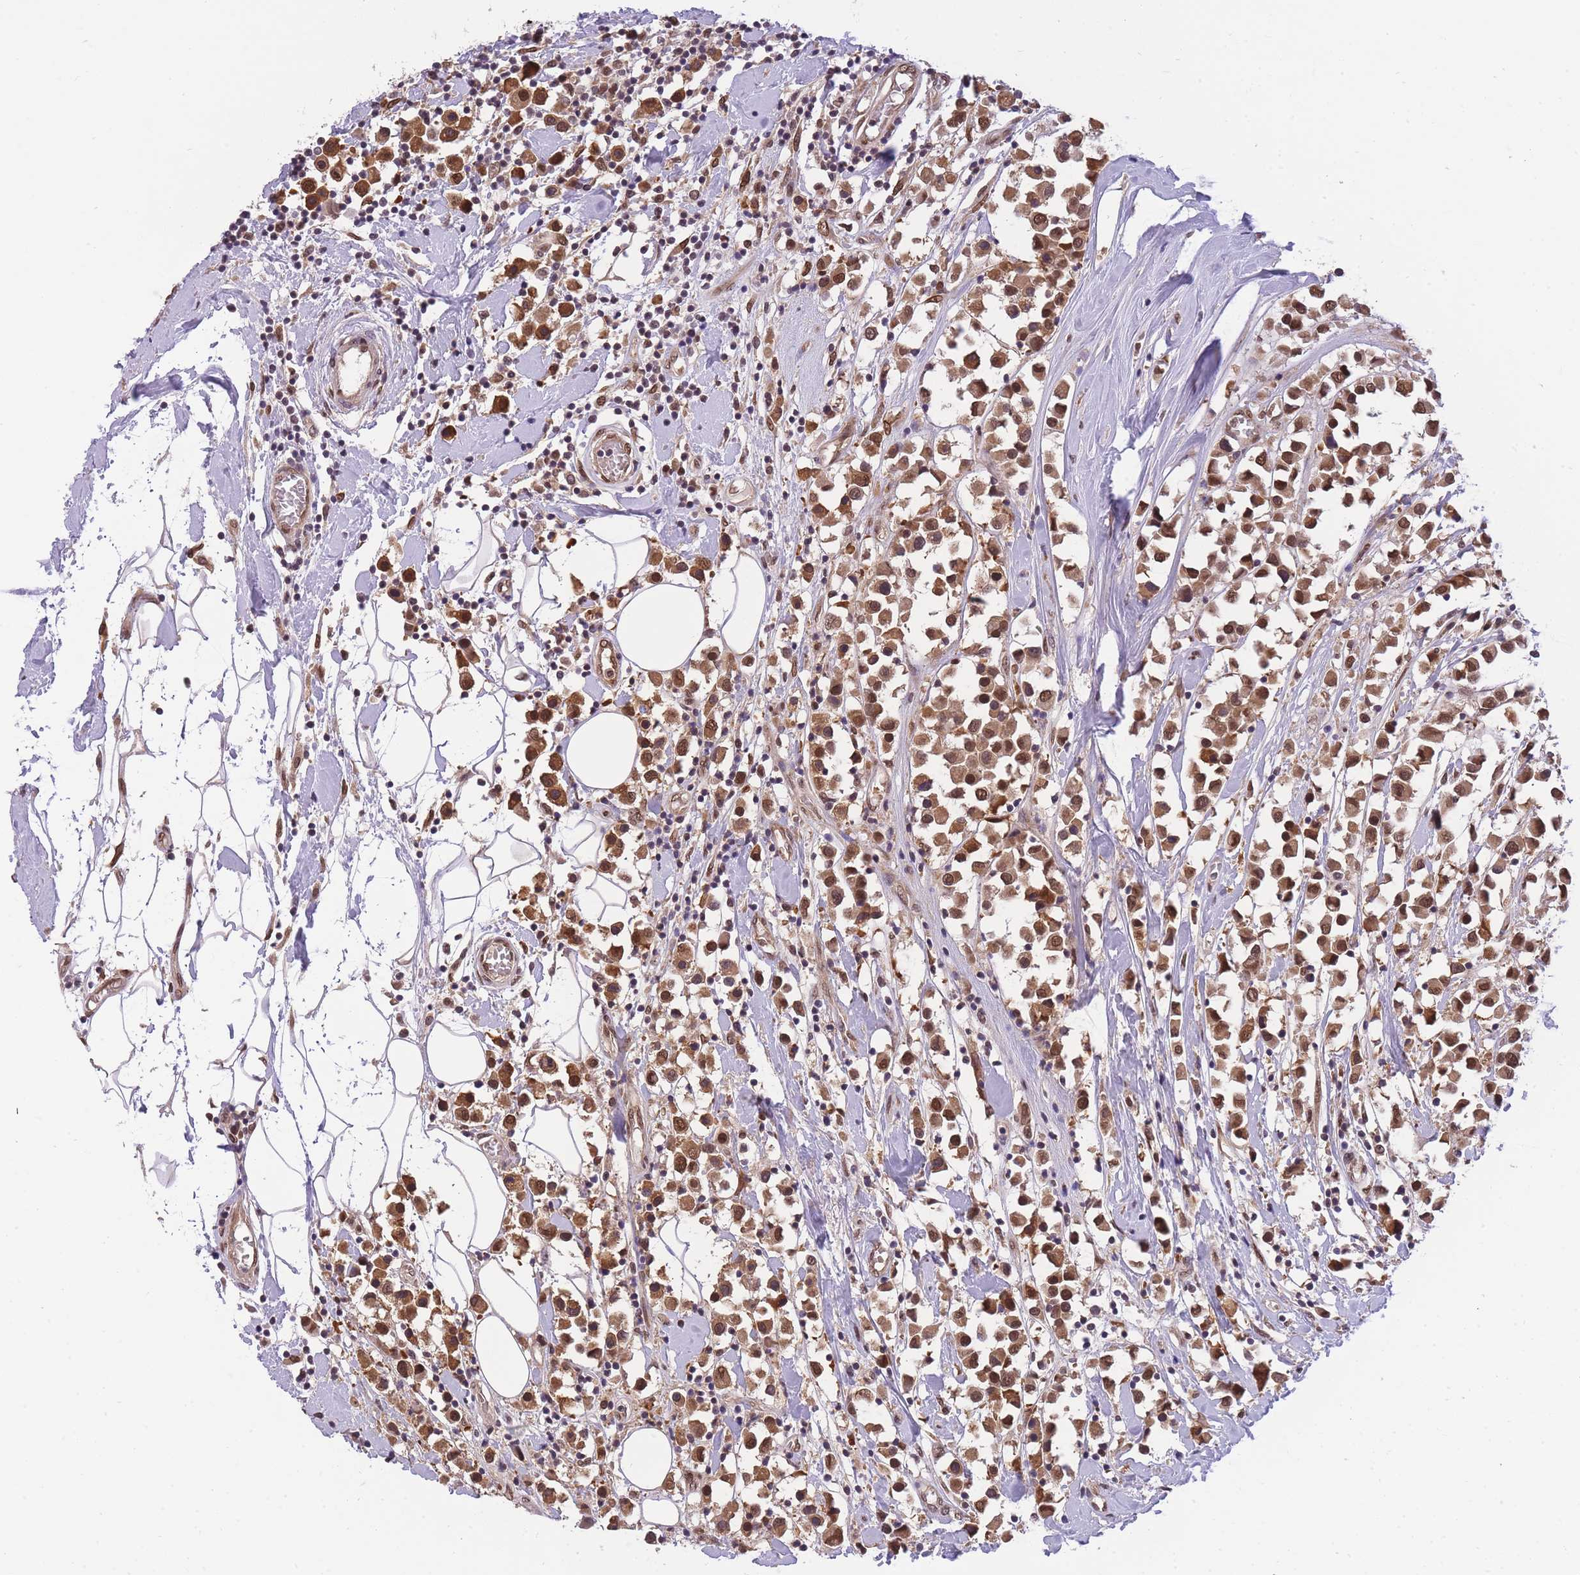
{"staining": {"intensity": "moderate", "quantity": ">75%", "location": "cytoplasmic/membranous,nuclear"}, "tissue": "breast cancer", "cell_type": "Tumor cells", "image_type": "cancer", "snomed": [{"axis": "morphology", "description": "Duct carcinoma"}, {"axis": "topography", "description": "Breast"}], "caption": "Immunohistochemistry (IHC) image of neoplastic tissue: breast cancer stained using immunohistochemistry shows medium levels of moderate protein expression localized specifically in the cytoplasmic/membranous and nuclear of tumor cells, appearing as a cytoplasmic/membranous and nuclear brown color.", "gene": "CDIP1", "patient": {"sex": "female", "age": 61}}